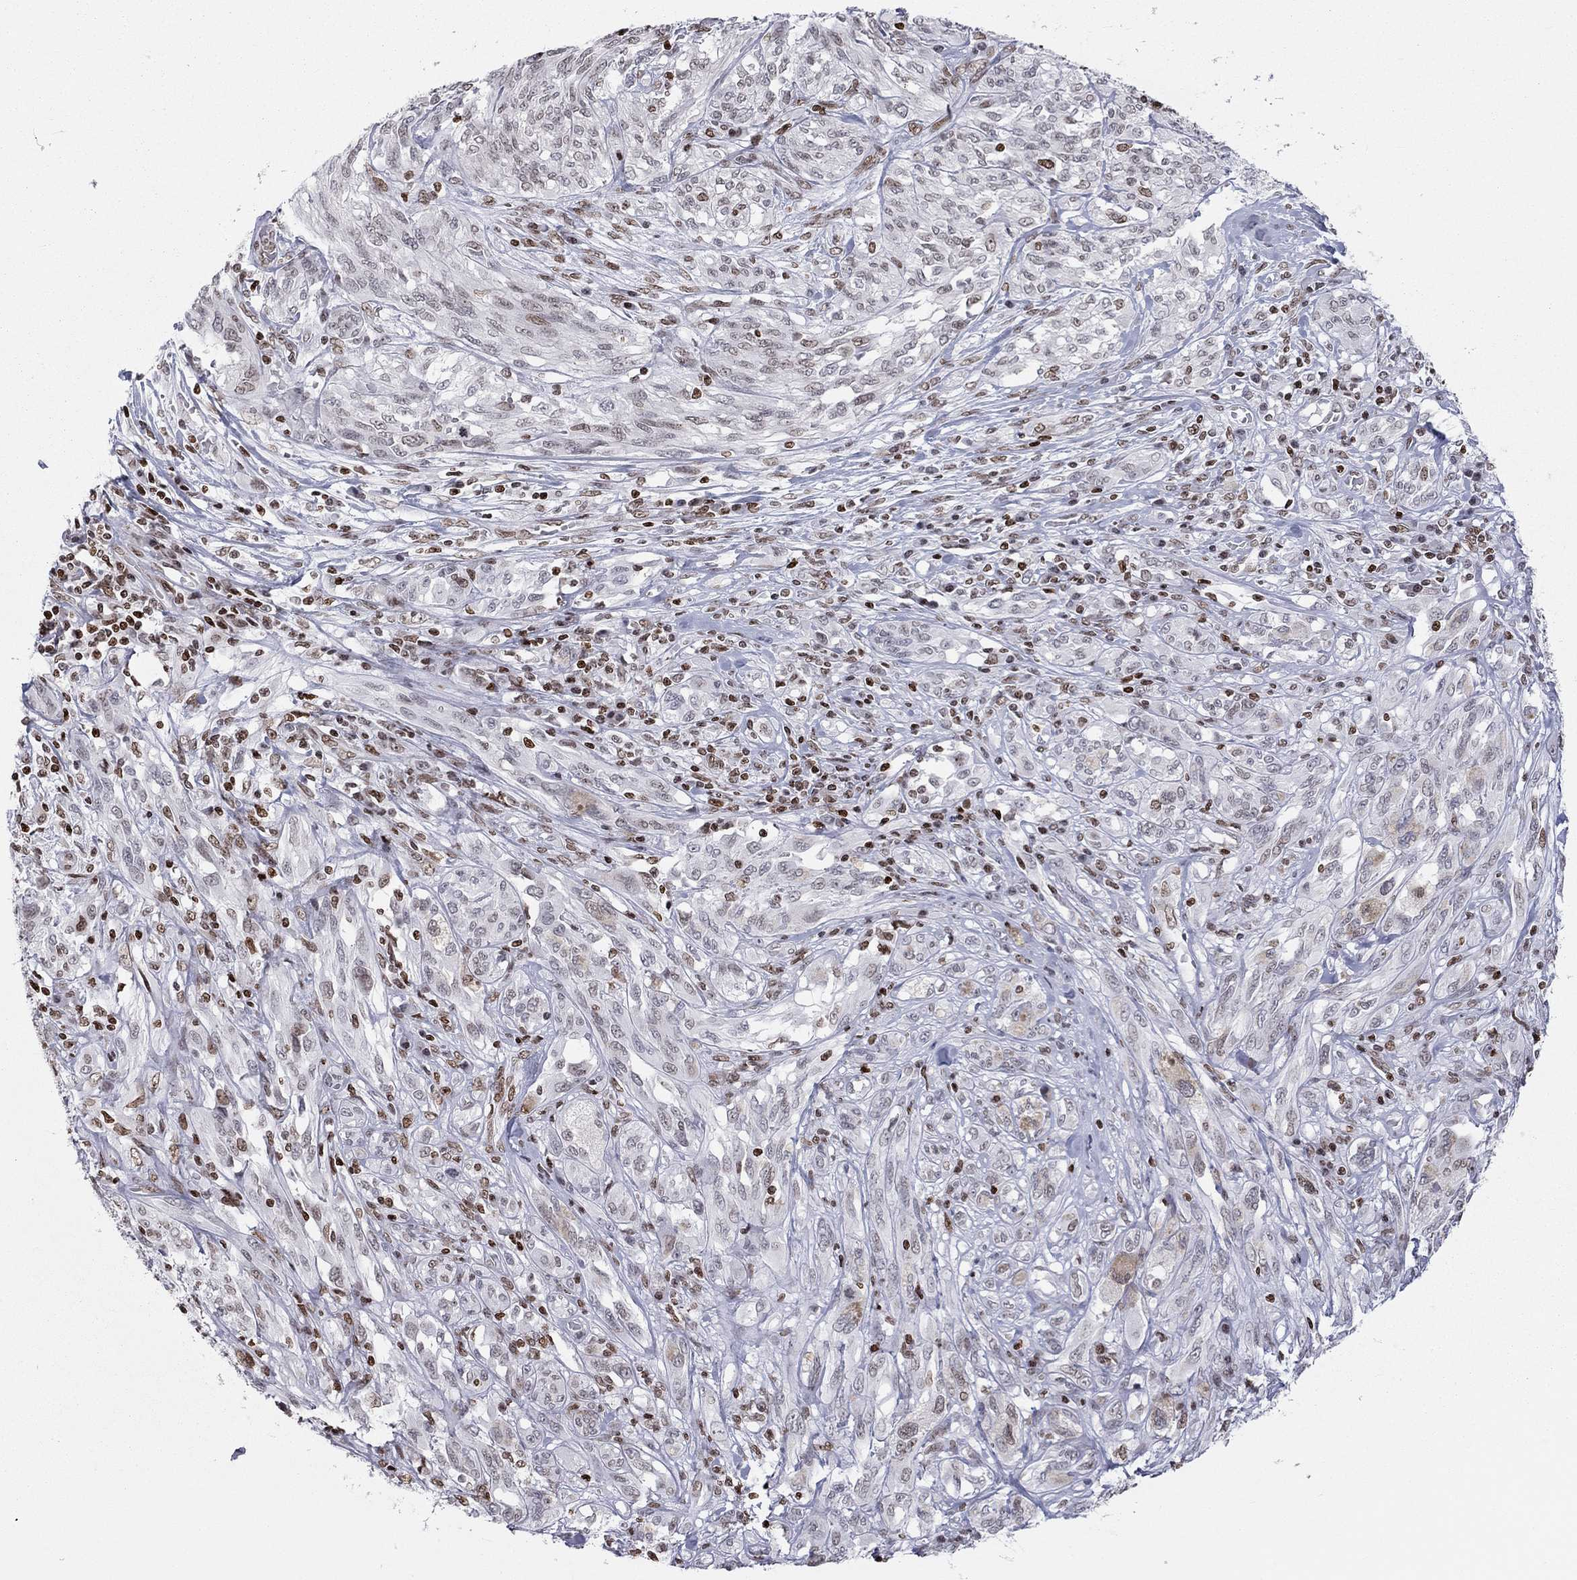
{"staining": {"intensity": "moderate", "quantity": "<25%", "location": "nuclear"}, "tissue": "melanoma", "cell_type": "Tumor cells", "image_type": "cancer", "snomed": [{"axis": "morphology", "description": "Malignant melanoma, NOS"}, {"axis": "topography", "description": "Skin"}], "caption": "DAB (3,3'-diaminobenzidine) immunohistochemical staining of malignant melanoma reveals moderate nuclear protein positivity in about <25% of tumor cells.", "gene": "H2AX", "patient": {"sex": "female", "age": 91}}